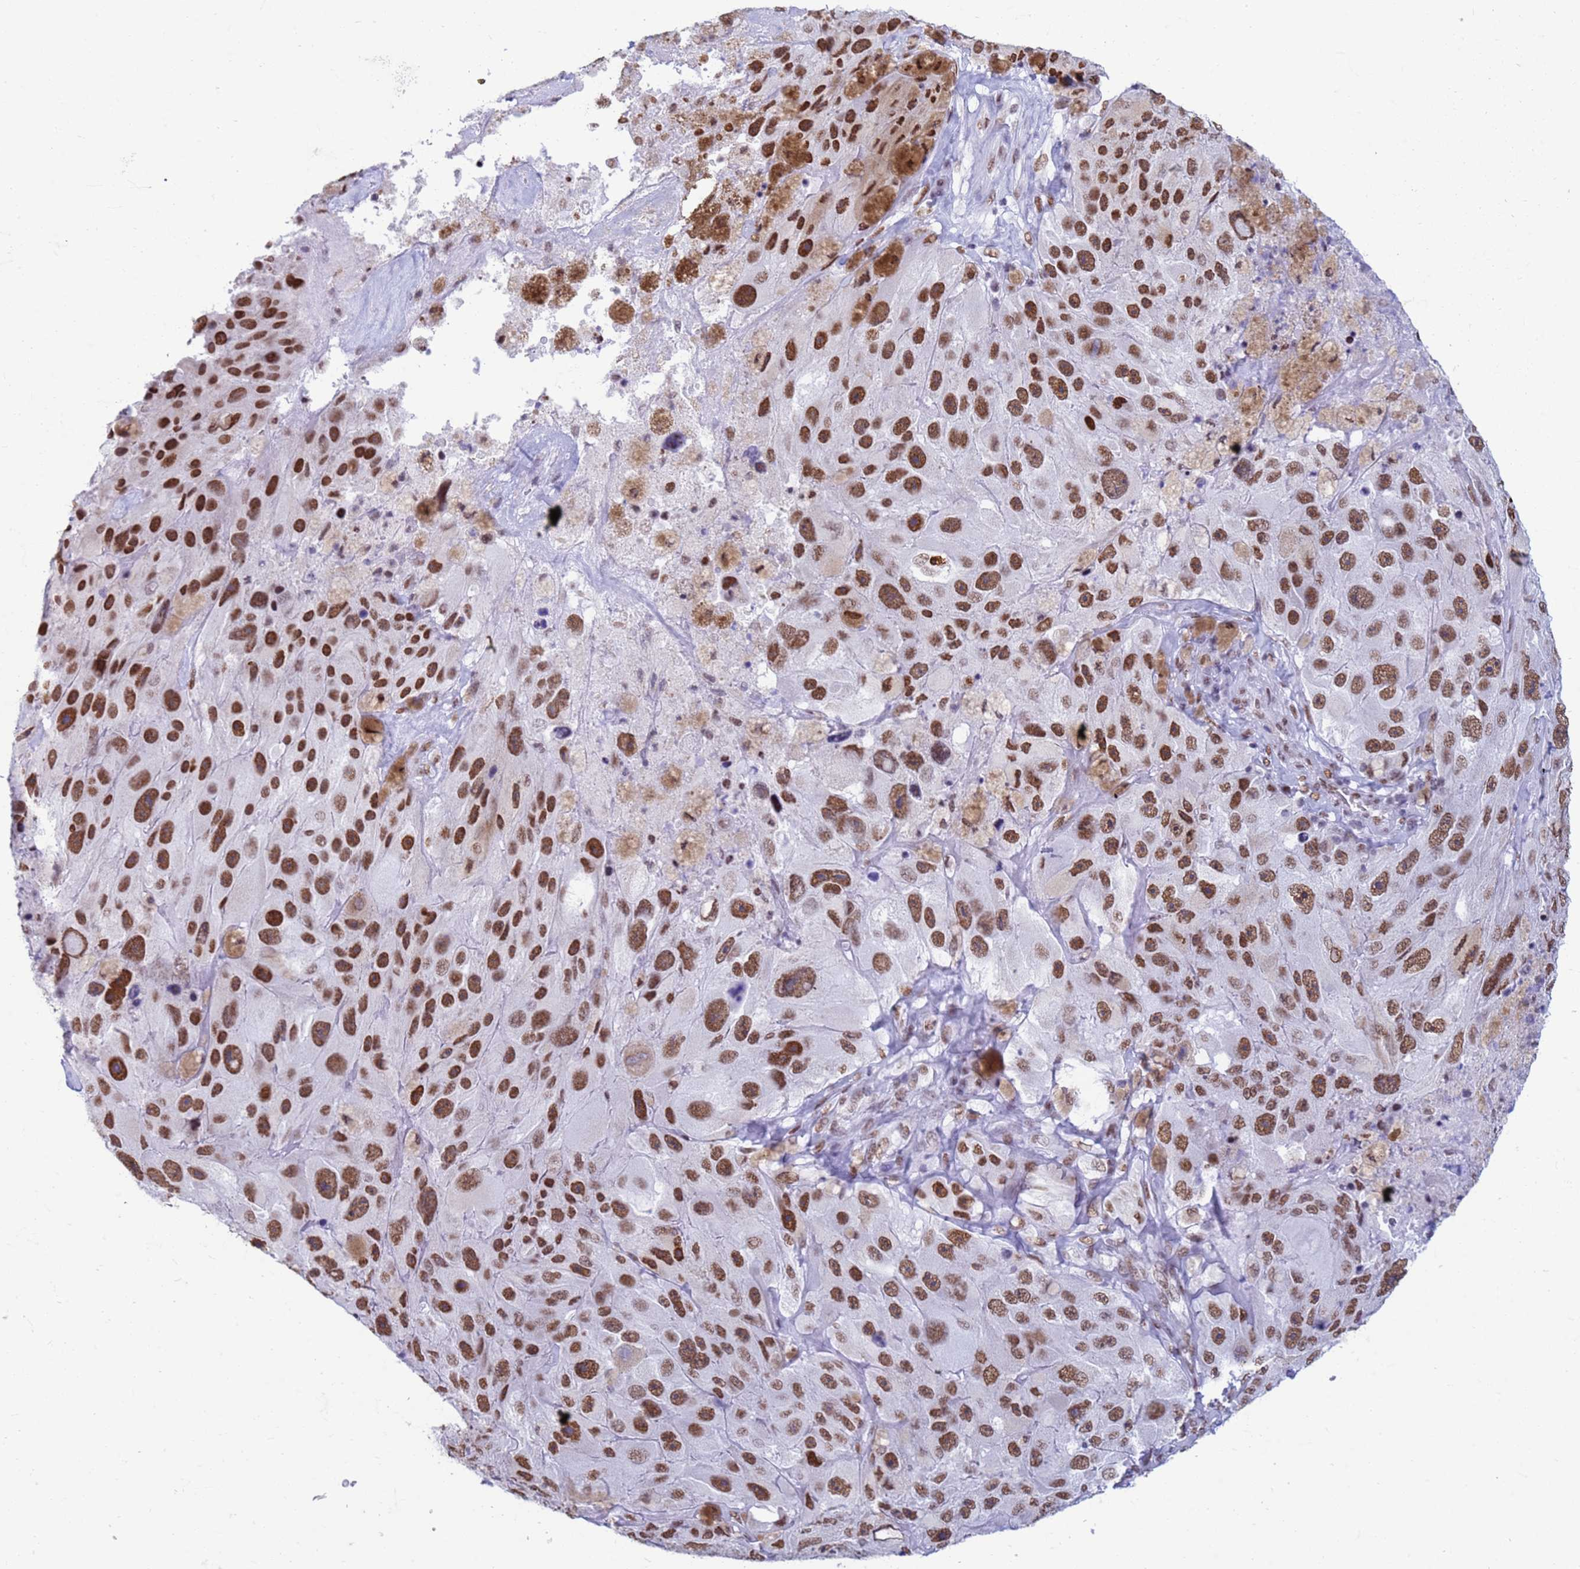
{"staining": {"intensity": "strong", "quantity": ">75%", "location": "nuclear"}, "tissue": "melanoma", "cell_type": "Tumor cells", "image_type": "cancer", "snomed": [{"axis": "morphology", "description": "Malignant melanoma, Metastatic site"}, {"axis": "topography", "description": "Lymph node"}], "caption": "A high-resolution histopathology image shows immunohistochemistry staining of malignant melanoma (metastatic site), which exhibits strong nuclear positivity in about >75% of tumor cells.", "gene": "FAM170B", "patient": {"sex": "male", "age": 62}}